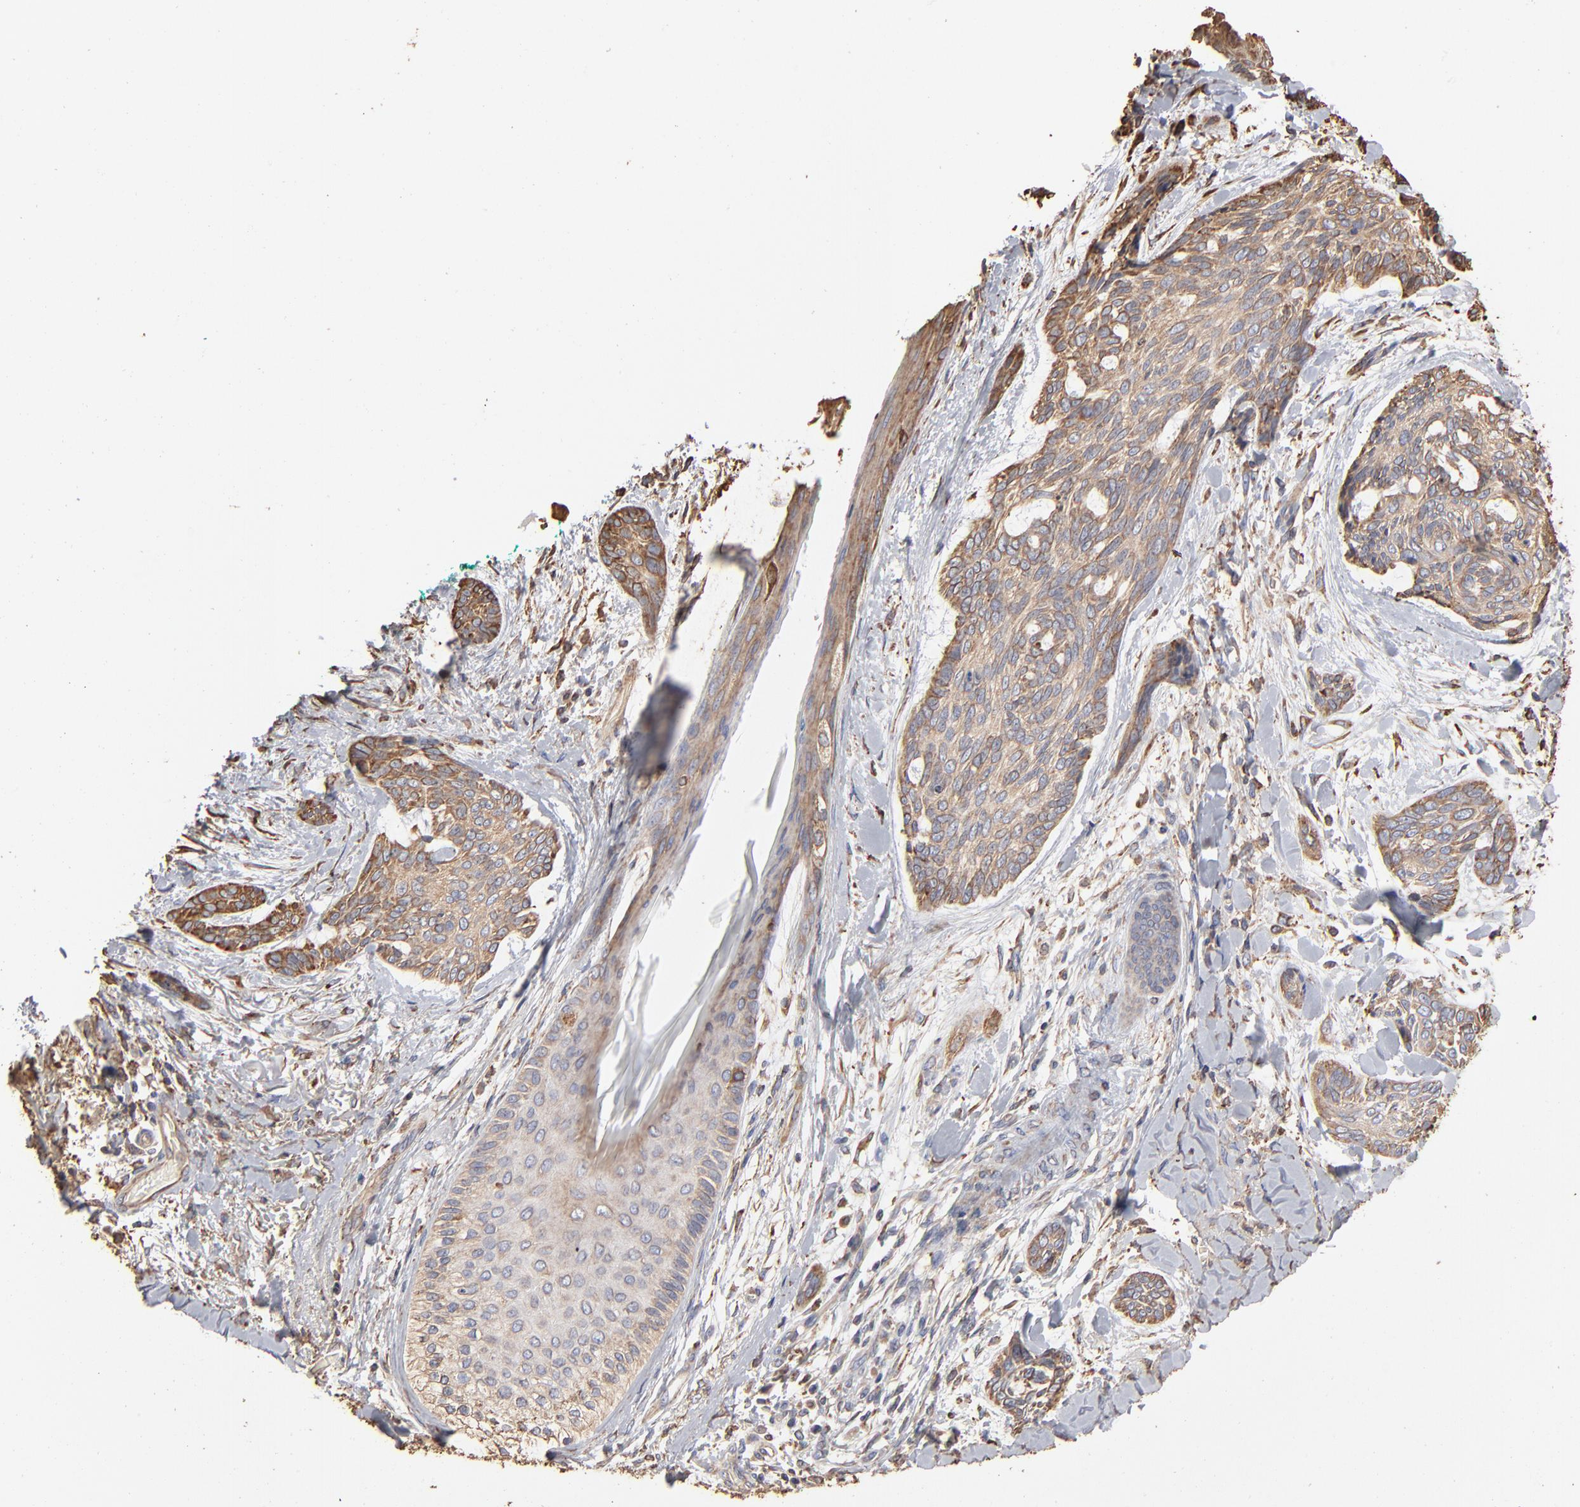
{"staining": {"intensity": "weak", "quantity": ">75%", "location": "cytoplasmic/membranous"}, "tissue": "skin cancer", "cell_type": "Tumor cells", "image_type": "cancer", "snomed": [{"axis": "morphology", "description": "Normal tissue, NOS"}, {"axis": "morphology", "description": "Basal cell carcinoma"}, {"axis": "topography", "description": "Skin"}], "caption": "Weak cytoplasmic/membranous positivity is seen in about >75% of tumor cells in skin cancer.", "gene": "PDIA3", "patient": {"sex": "female", "age": 71}}